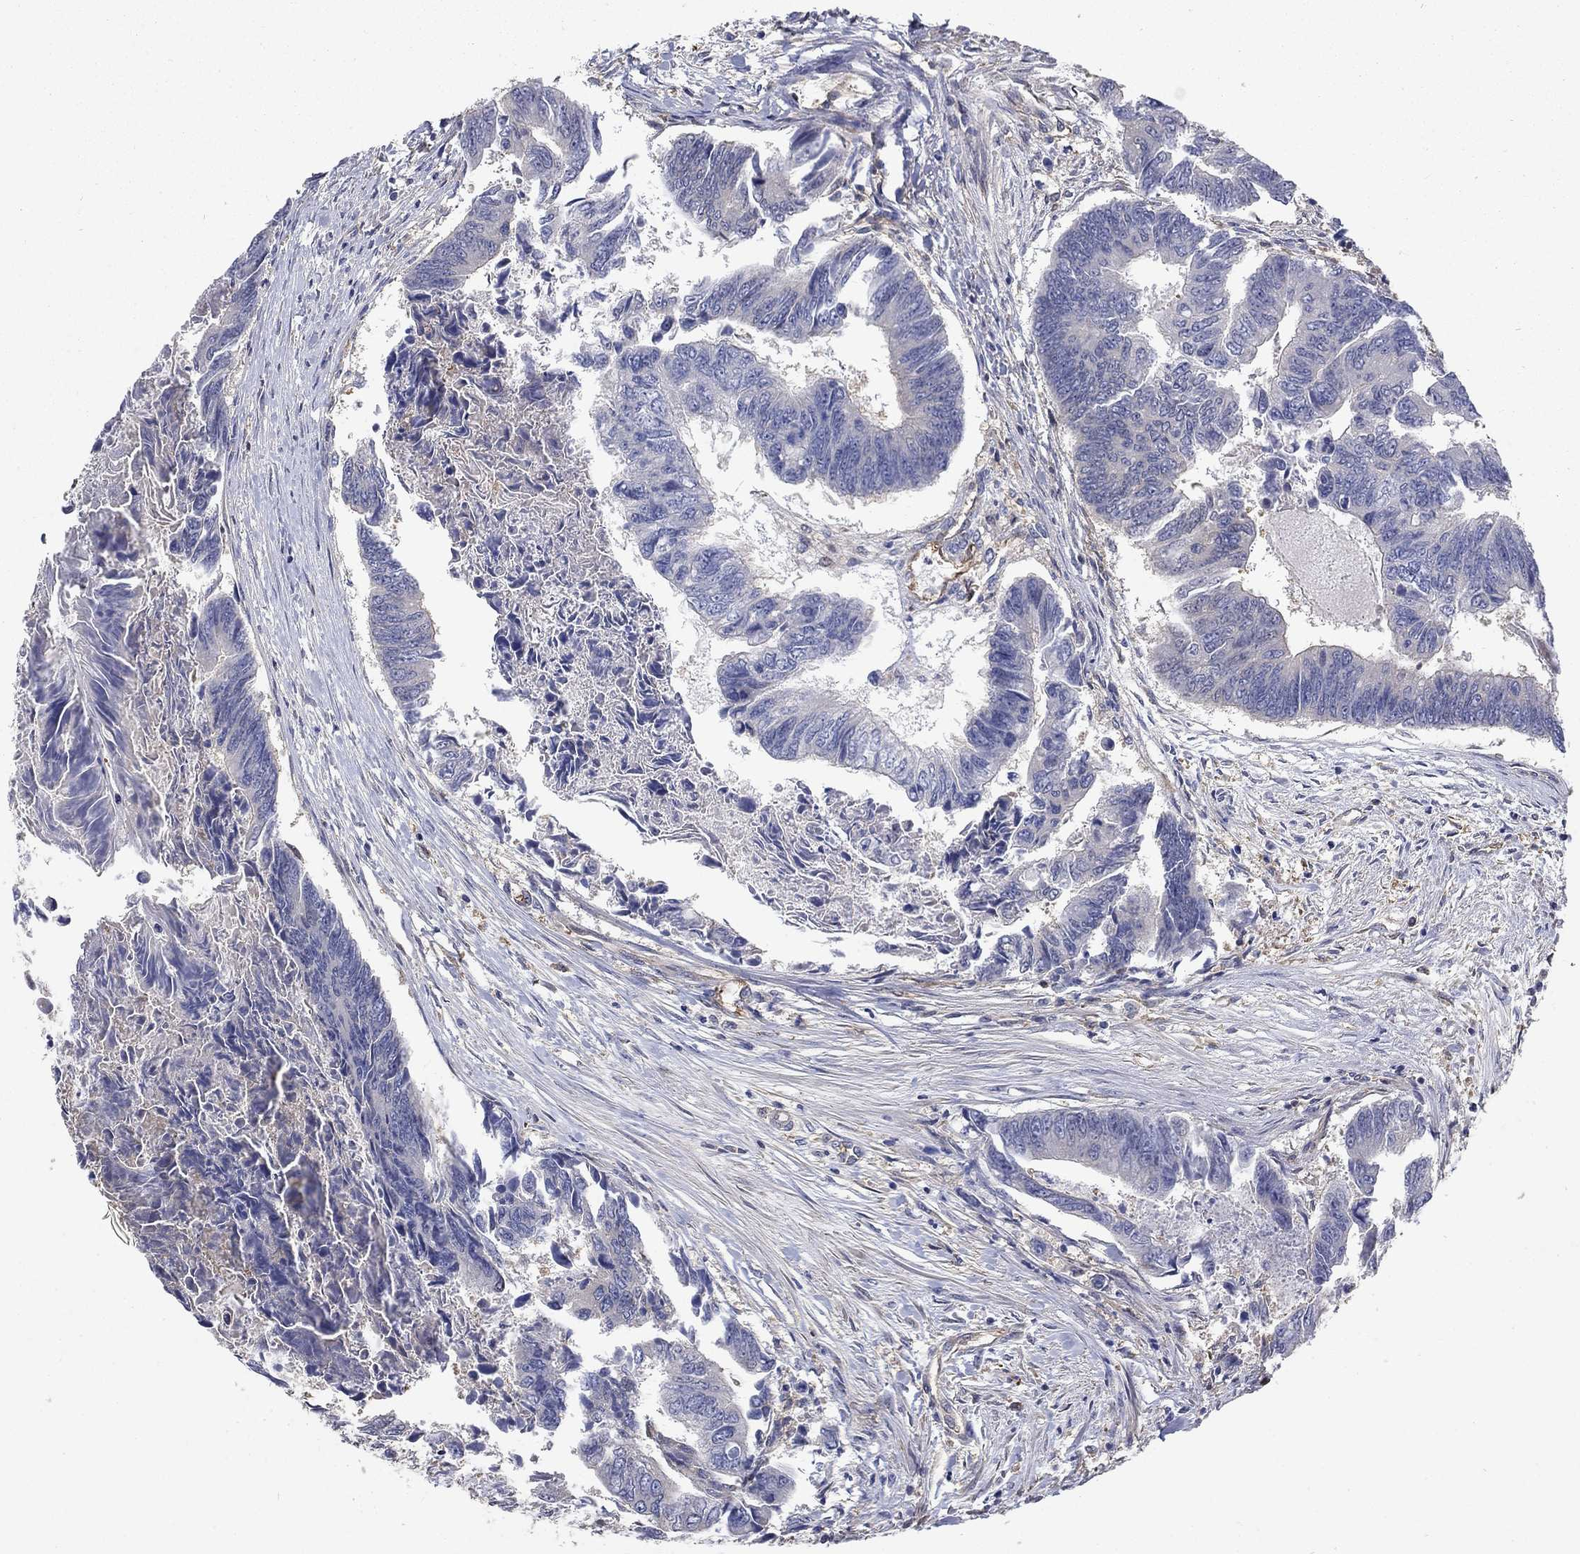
{"staining": {"intensity": "negative", "quantity": "none", "location": "none"}, "tissue": "colorectal cancer", "cell_type": "Tumor cells", "image_type": "cancer", "snomed": [{"axis": "morphology", "description": "Adenocarcinoma, NOS"}, {"axis": "topography", "description": "Colon"}], "caption": "The image displays no significant expression in tumor cells of colorectal cancer (adenocarcinoma). The staining was performed using DAB (3,3'-diaminobenzidine) to visualize the protein expression in brown, while the nuclei were stained in blue with hematoxylin (Magnification: 20x).", "gene": "DPYSL2", "patient": {"sex": "female", "age": 65}}